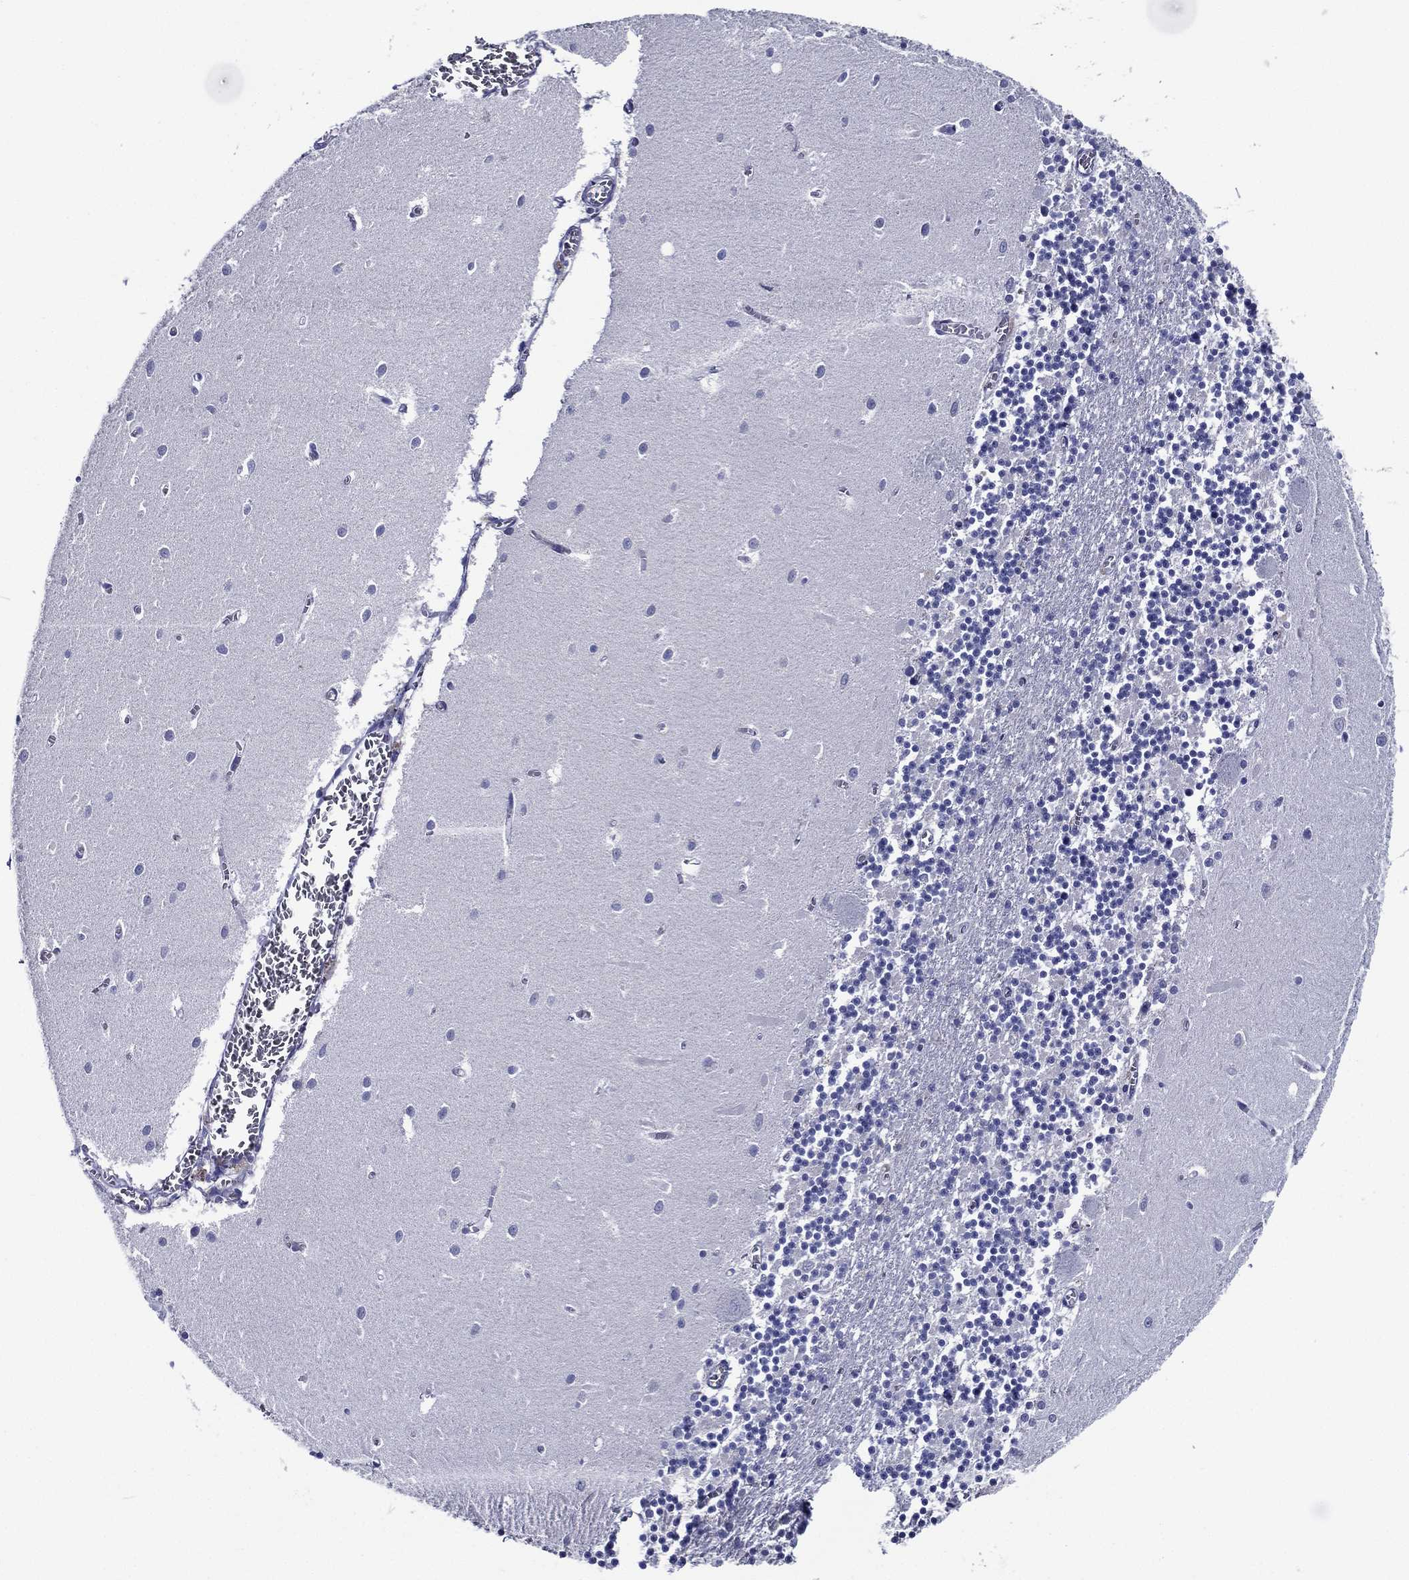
{"staining": {"intensity": "negative", "quantity": "none", "location": "none"}, "tissue": "cerebellum", "cell_type": "Cells in granular layer", "image_type": "normal", "snomed": [{"axis": "morphology", "description": "Normal tissue, NOS"}, {"axis": "topography", "description": "Cerebellum"}], "caption": "Cells in granular layer are negative for brown protein staining in unremarkable cerebellum. (DAB (3,3'-diaminobenzidine) immunohistochemistry visualized using brightfield microscopy, high magnification).", "gene": "ACE2", "patient": {"sex": "female", "age": 64}}